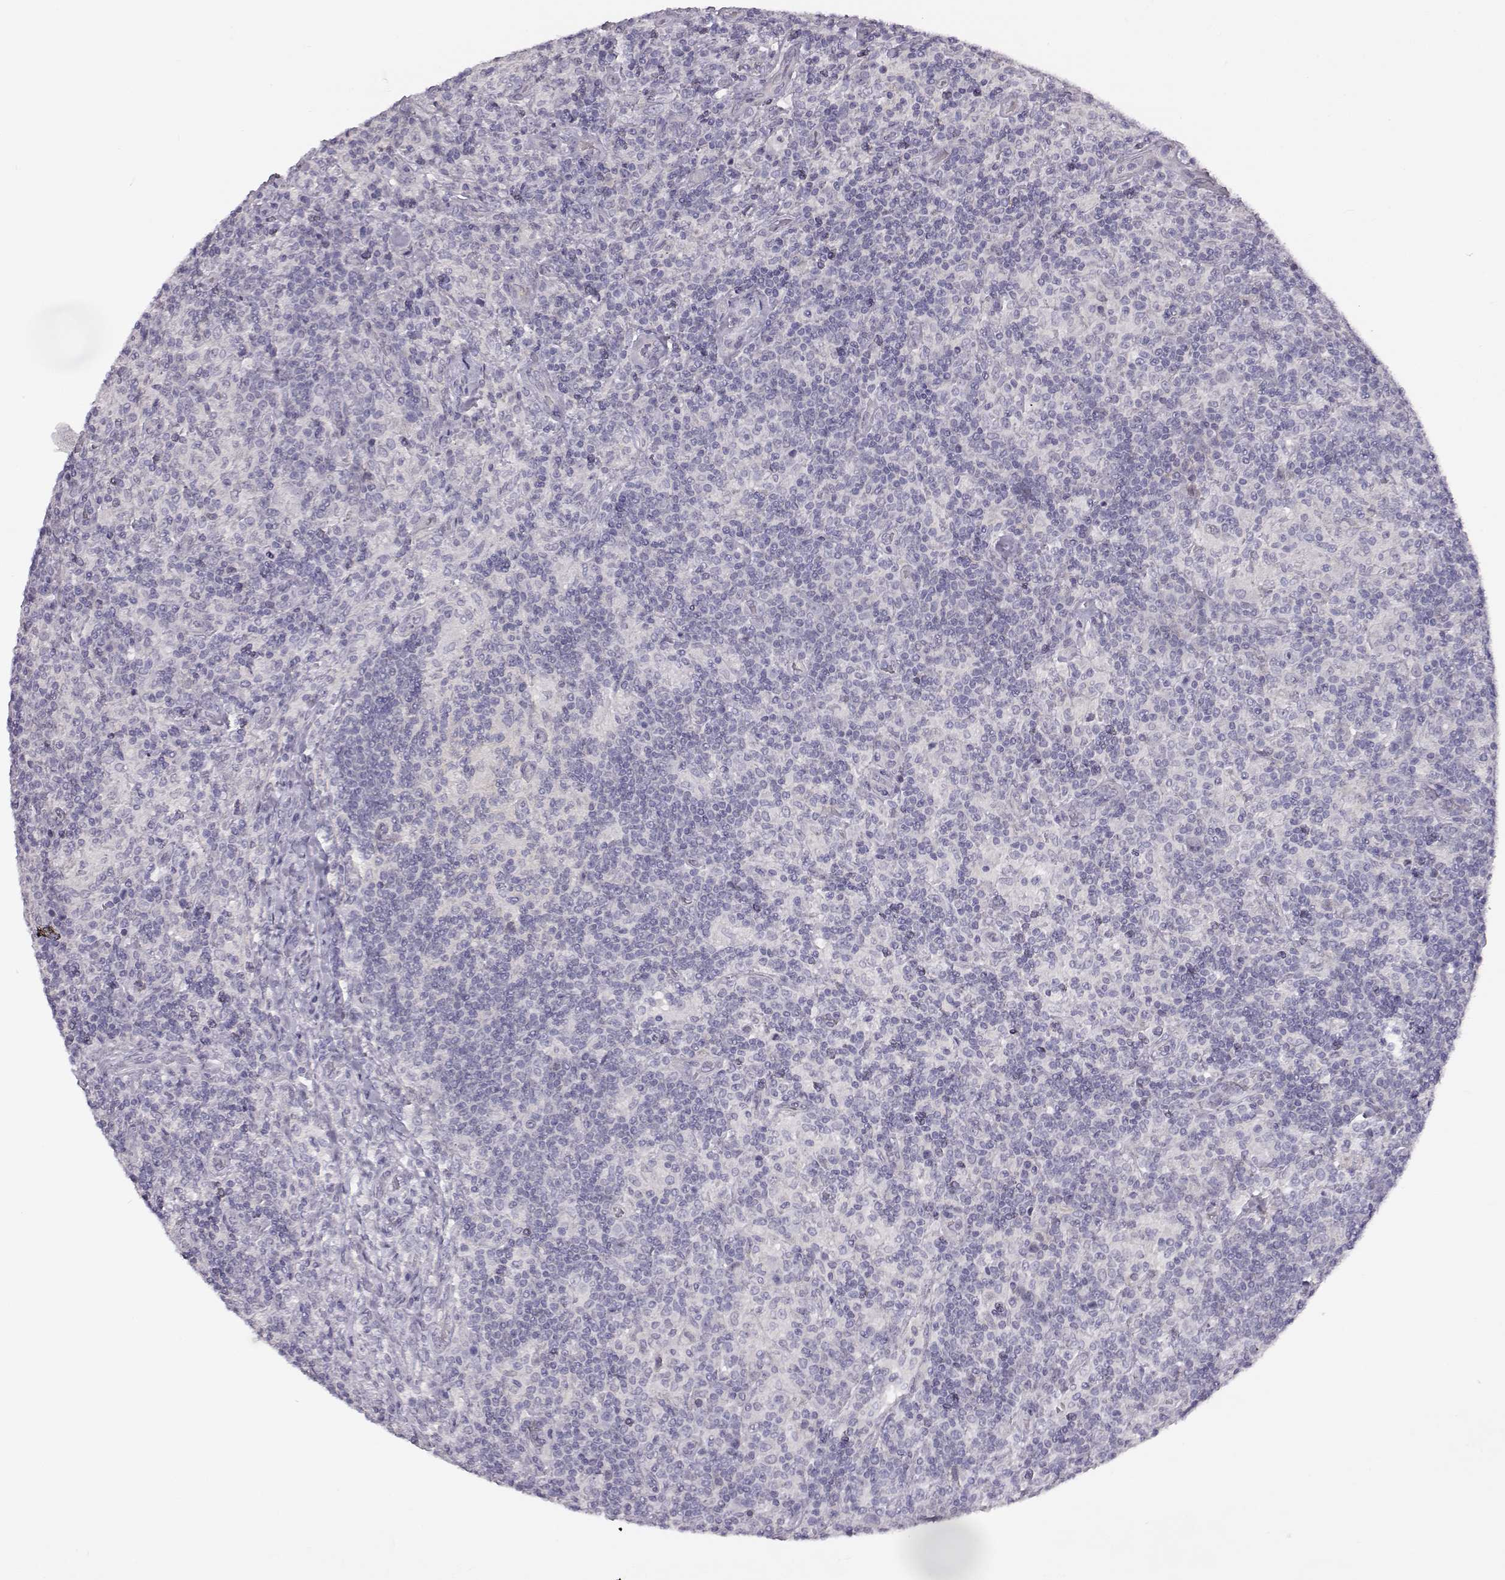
{"staining": {"intensity": "negative", "quantity": "none", "location": "none"}, "tissue": "lymphoma", "cell_type": "Tumor cells", "image_type": "cancer", "snomed": [{"axis": "morphology", "description": "Hodgkin's disease, NOS"}, {"axis": "topography", "description": "Lymph node"}], "caption": "The IHC photomicrograph has no significant expression in tumor cells of lymphoma tissue.", "gene": "MYCBPAP", "patient": {"sex": "male", "age": 70}}